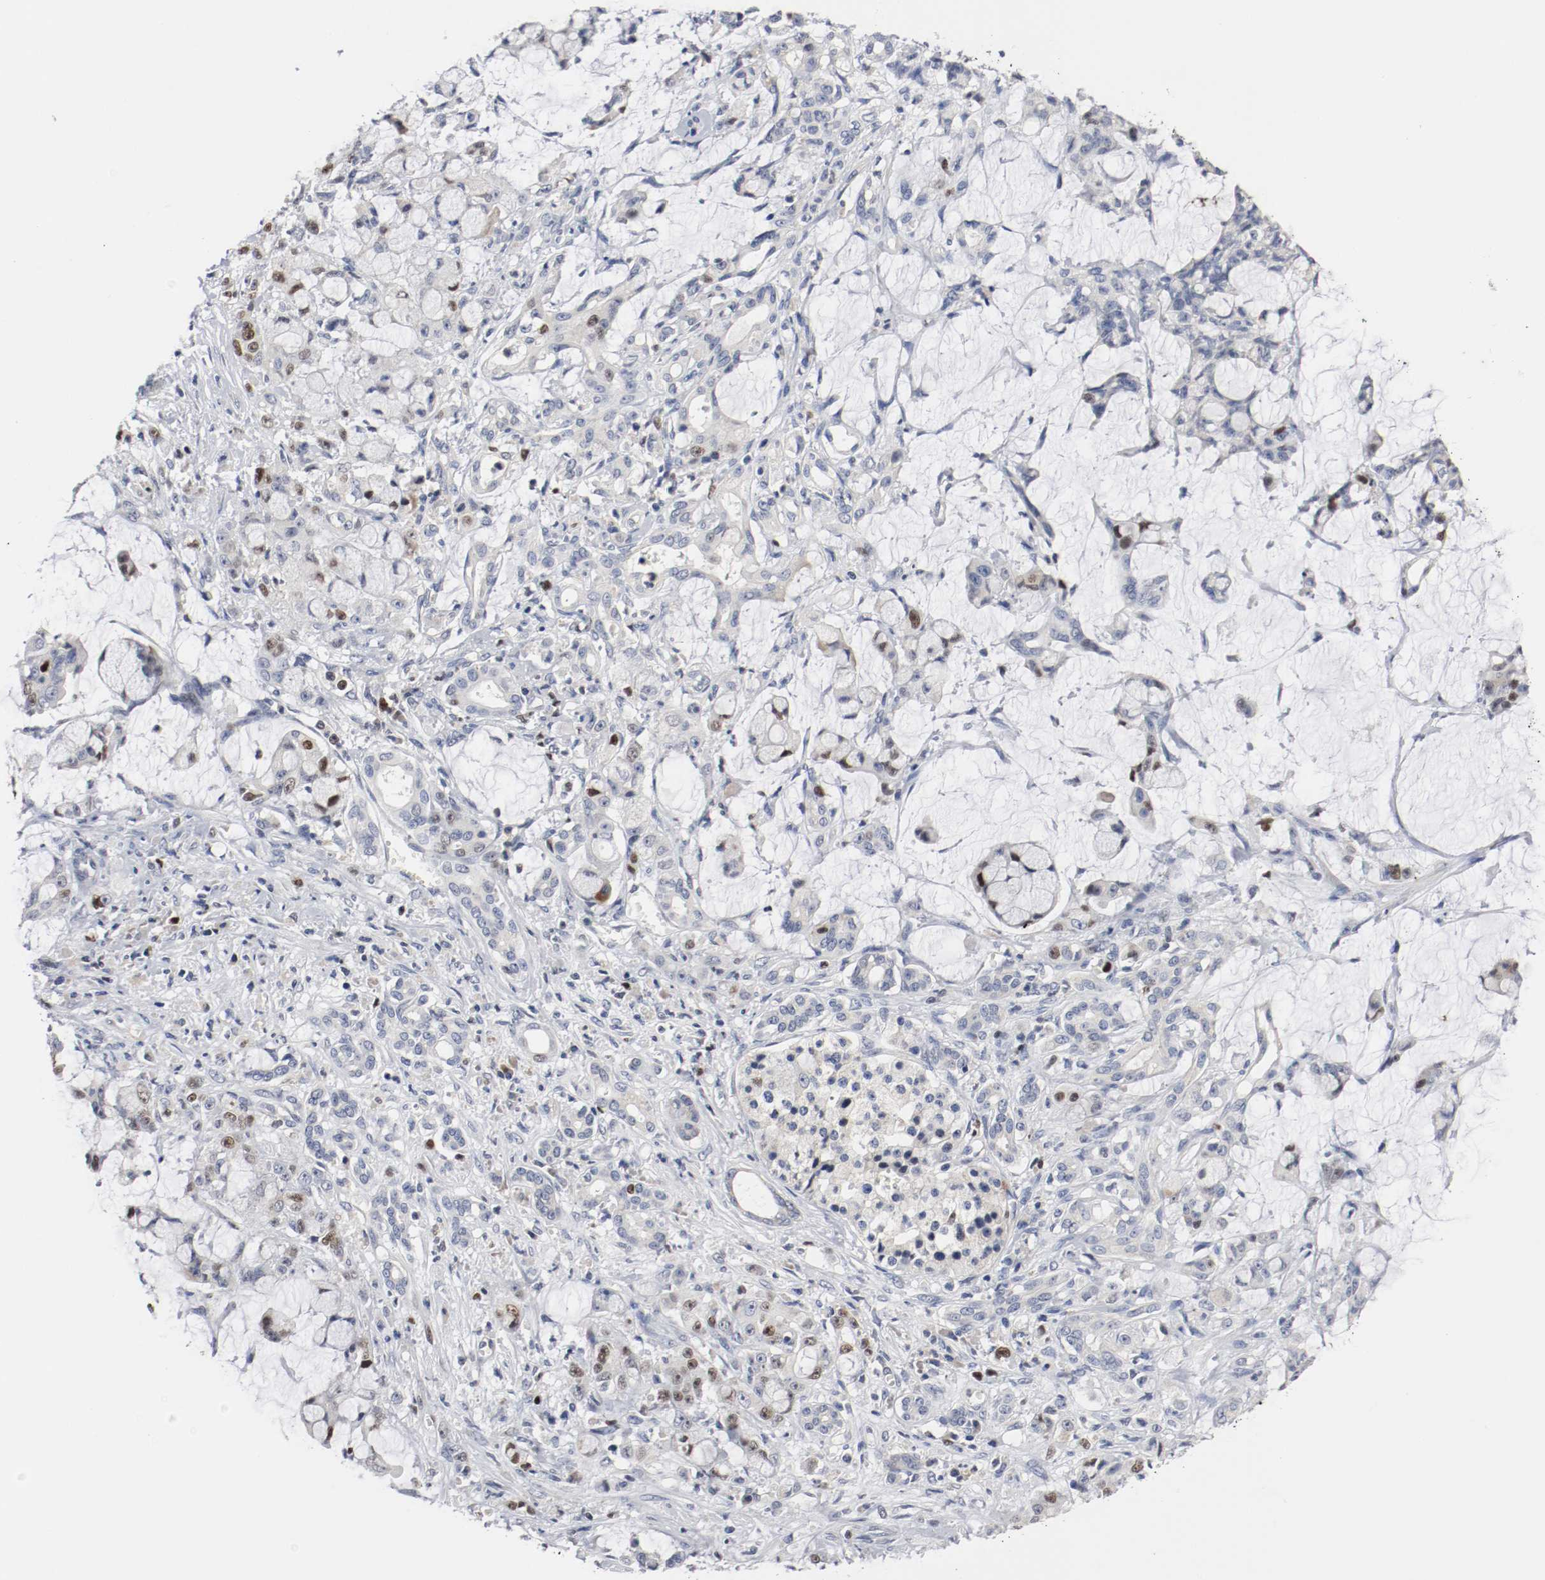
{"staining": {"intensity": "weak", "quantity": "<25%", "location": "nuclear"}, "tissue": "pancreatic cancer", "cell_type": "Tumor cells", "image_type": "cancer", "snomed": [{"axis": "morphology", "description": "Adenocarcinoma, NOS"}, {"axis": "topography", "description": "Pancreas"}], "caption": "Tumor cells are negative for brown protein staining in pancreatic adenocarcinoma.", "gene": "MCM6", "patient": {"sex": "female", "age": 73}}